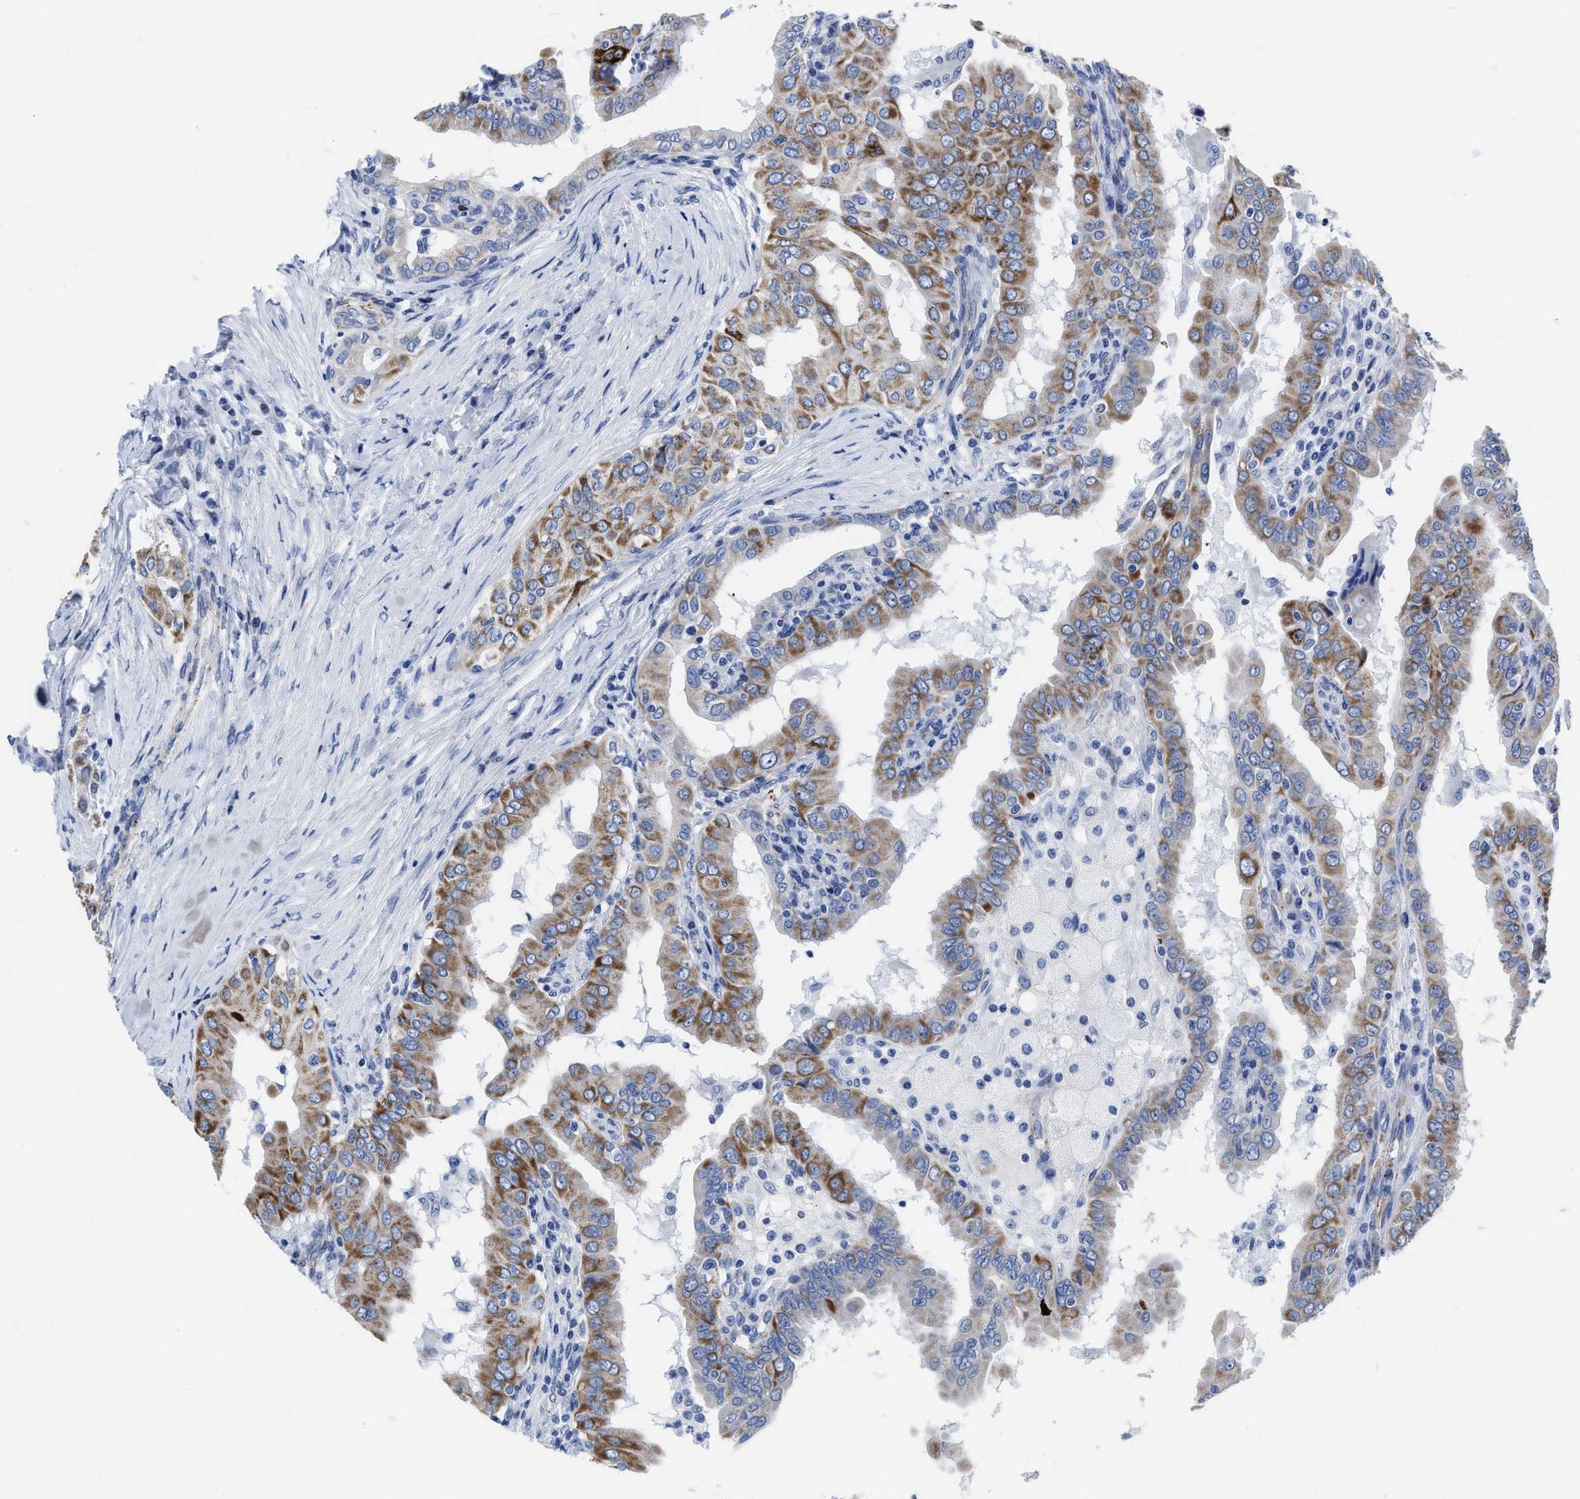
{"staining": {"intensity": "moderate", "quantity": ">75%", "location": "cytoplasmic/membranous"}, "tissue": "thyroid cancer", "cell_type": "Tumor cells", "image_type": "cancer", "snomed": [{"axis": "morphology", "description": "Papillary adenocarcinoma, NOS"}, {"axis": "topography", "description": "Thyroid gland"}], "caption": "Papillary adenocarcinoma (thyroid) stained for a protein (brown) displays moderate cytoplasmic/membranous positive expression in approximately >75% of tumor cells.", "gene": "KCNMB3", "patient": {"sex": "male", "age": 33}}